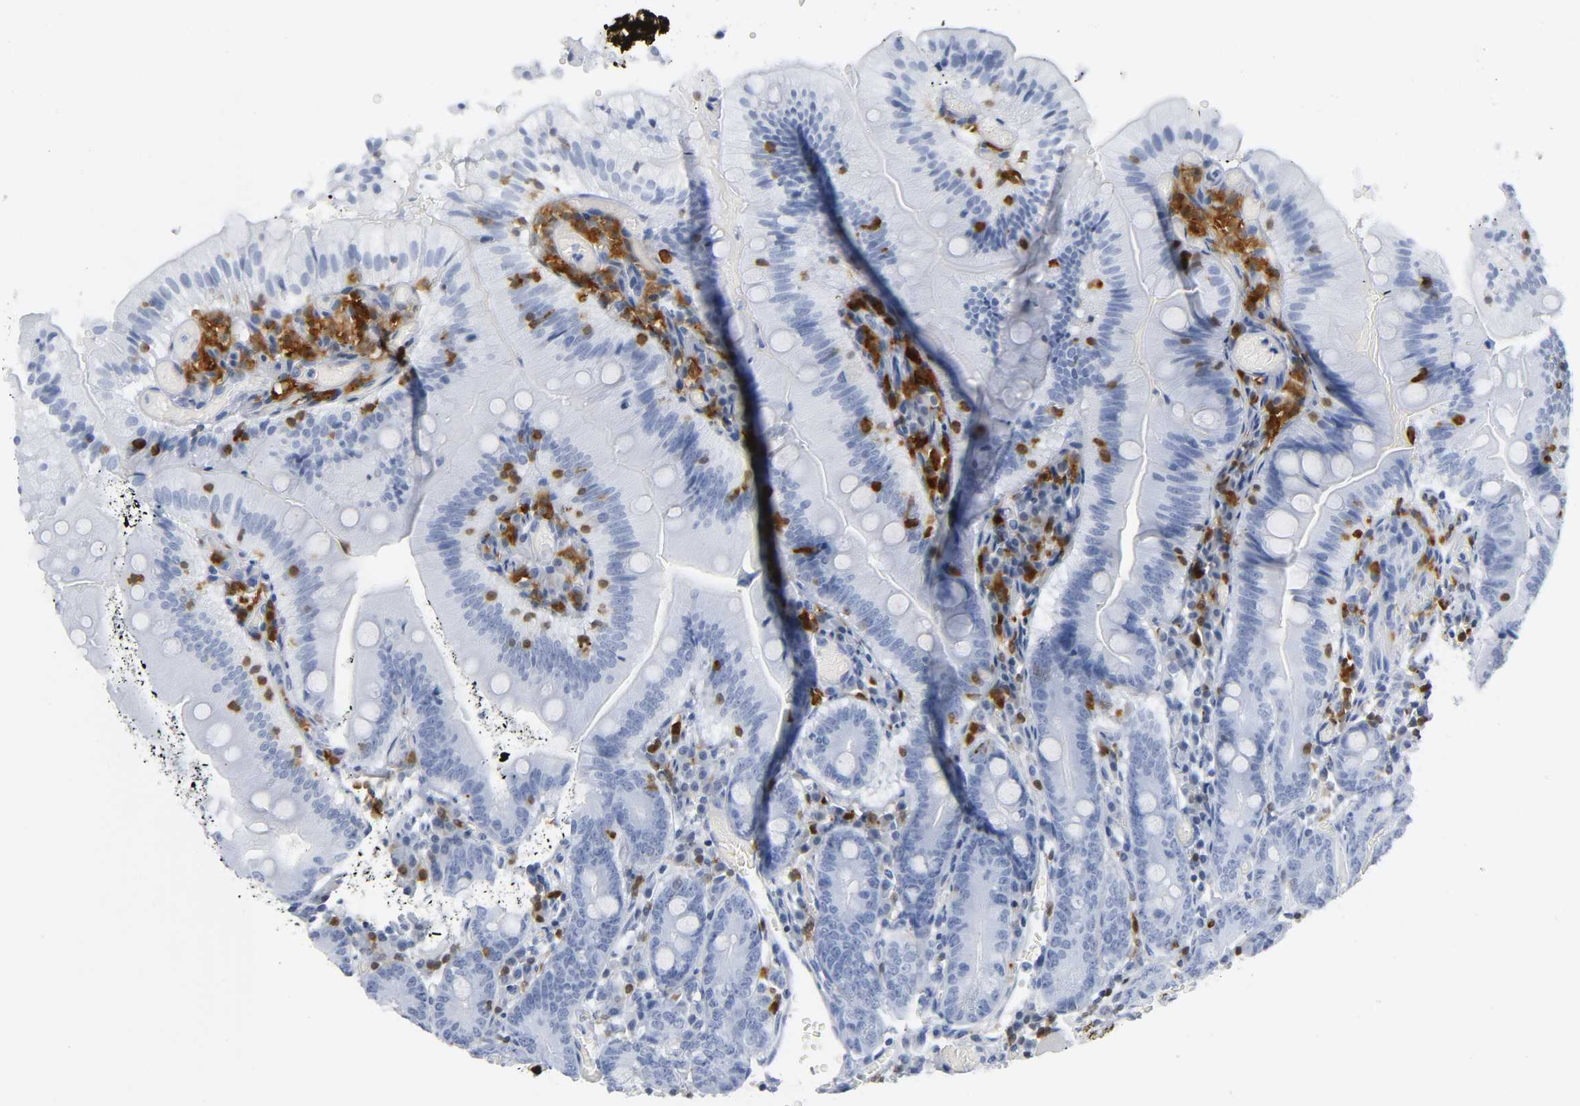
{"staining": {"intensity": "negative", "quantity": "none", "location": "none"}, "tissue": "small intestine", "cell_type": "Glandular cells", "image_type": "normal", "snomed": [{"axis": "morphology", "description": "Normal tissue, NOS"}, {"axis": "topography", "description": "Small intestine"}], "caption": "High magnification brightfield microscopy of benign small intestine stained with DAB (3,3'-diaminobenzidine) (brown) and counterstained with hematoxylin (blue): glandular cells show no significant staining. Nuclei are stained in blue.", "gene": "DOK2", "patient": {"sex": "male", "age": 71}}